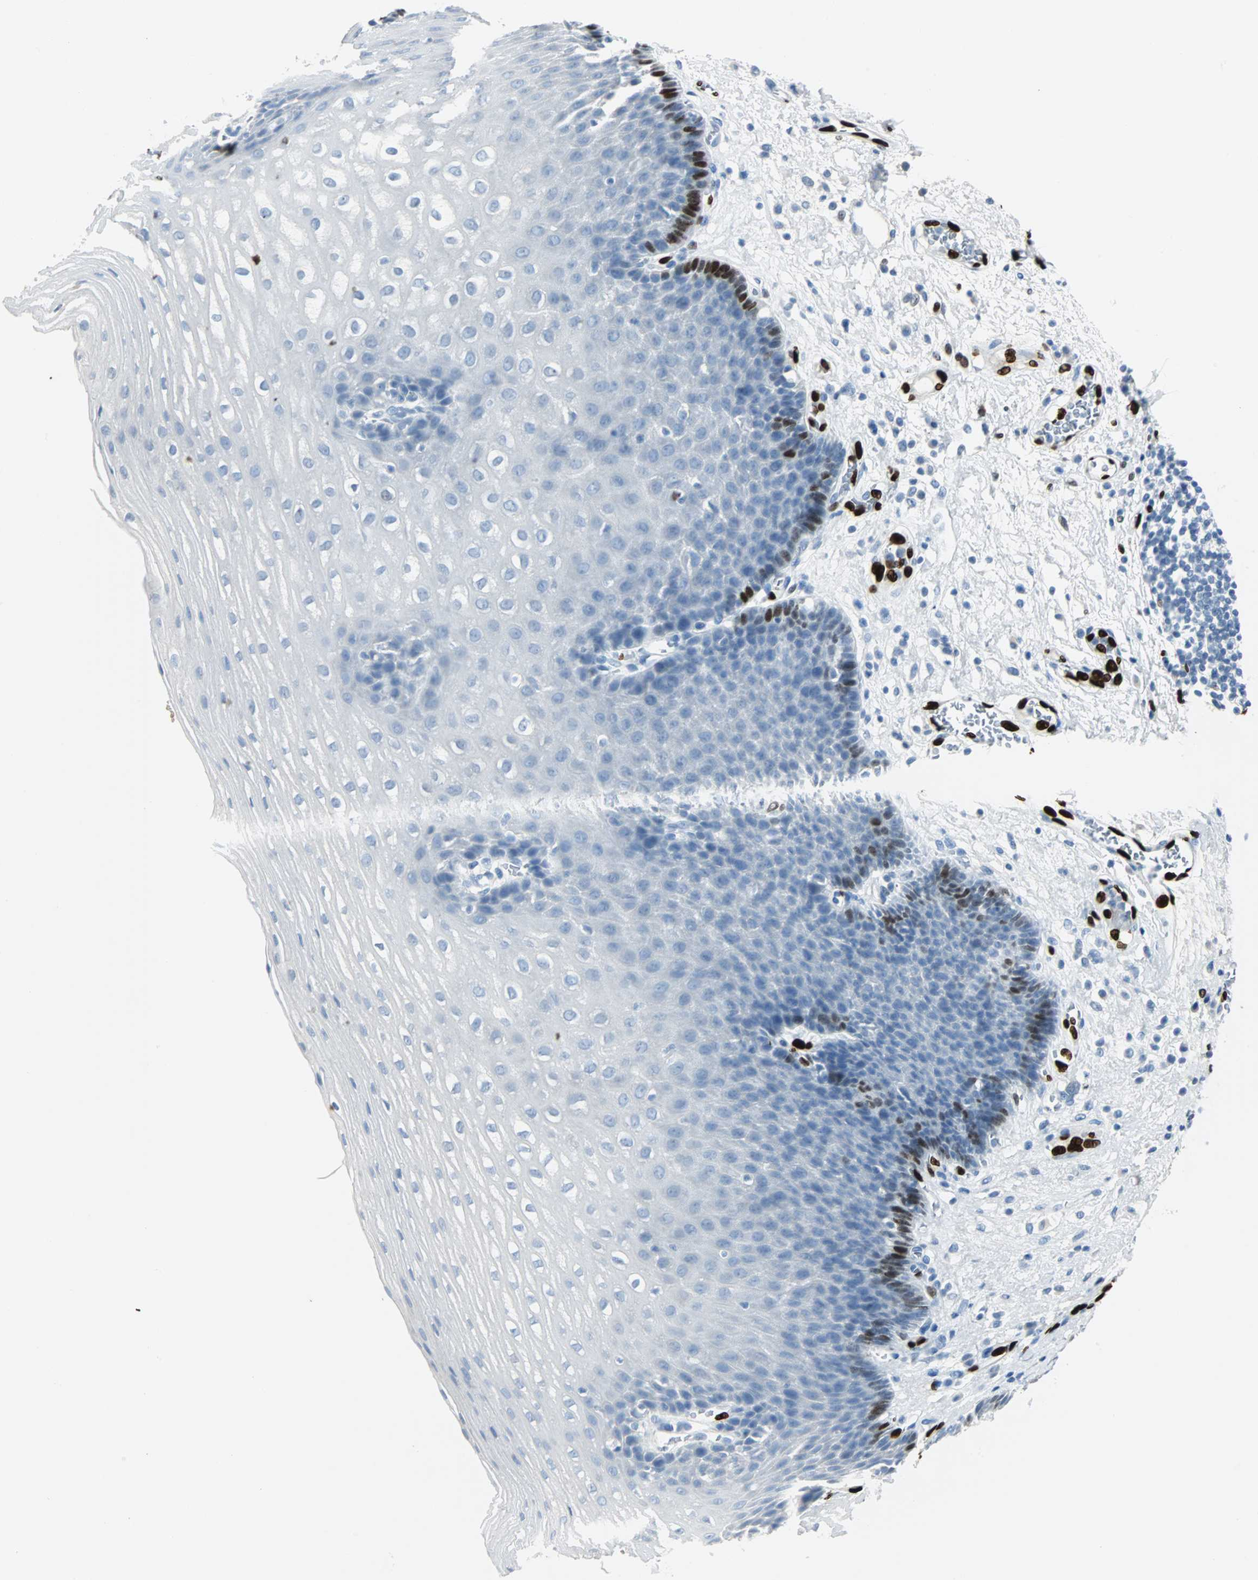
{"staining": {"intensity": "strong", "quantity": "<25%", "location": "nuclear"}, "tissue": "esophagus", "cell_type": "Squamous epithelial cells", "image_type": "normal", "snomed": [{"axis": "morphology", "description": "Normal tissue, NOS"}, {"axis": "topography", "description": "Esophagus"}], "caption": "Immunohistochemistry (IHC) staining of normal esophagus, which exhibits medium levels of strong nuclear expression in about <25% of squamous epithelial cells indicating strong nuclear protein positivity. The staining was performed using DAB (brown) for protein detection and nuclei were counterstained in hematoxylin (blue).", "gene": "IL33", "patient": {"sex": "male", "age": 48}}